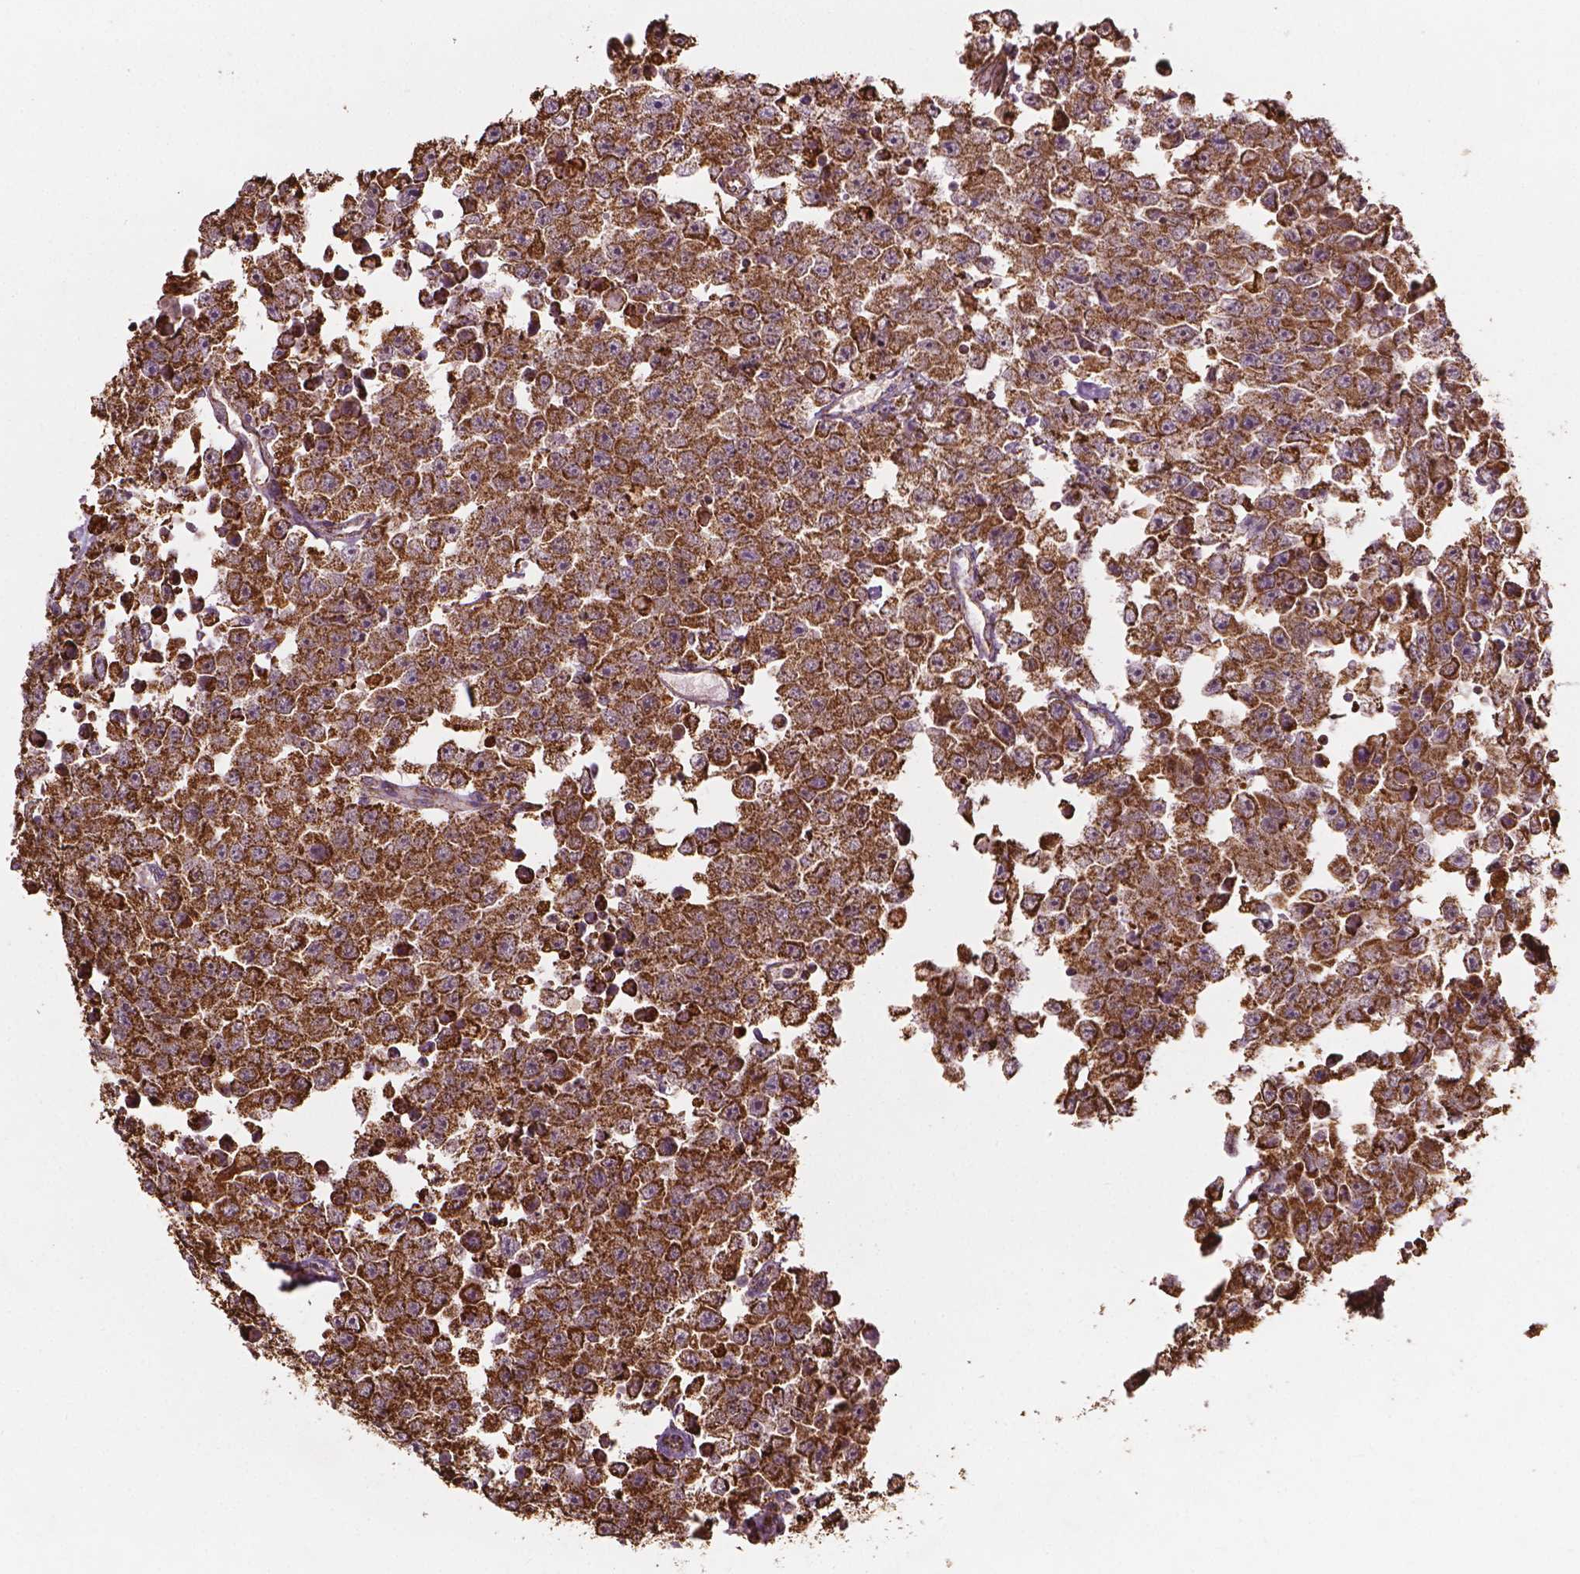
{"staining": {"intensity": "moderate", "quantity": ">75%", "location": "cytoplasmic/membranous"}, "tissue": "testis cancer", "cell_type": "Tumor cells", "image_type": "cancer", "snomed": [{"axis": "morphology", "description": "Seminoma, NOS"}, {"axis": "topography", "description": "Testis"}], "caption": "Human testis cancer (seminoma) stained with a protein marker reveals moderate staining in tumor cells.", "gene": "HS3ST3A1", "patient": {"sex": "male", "age": 52}}